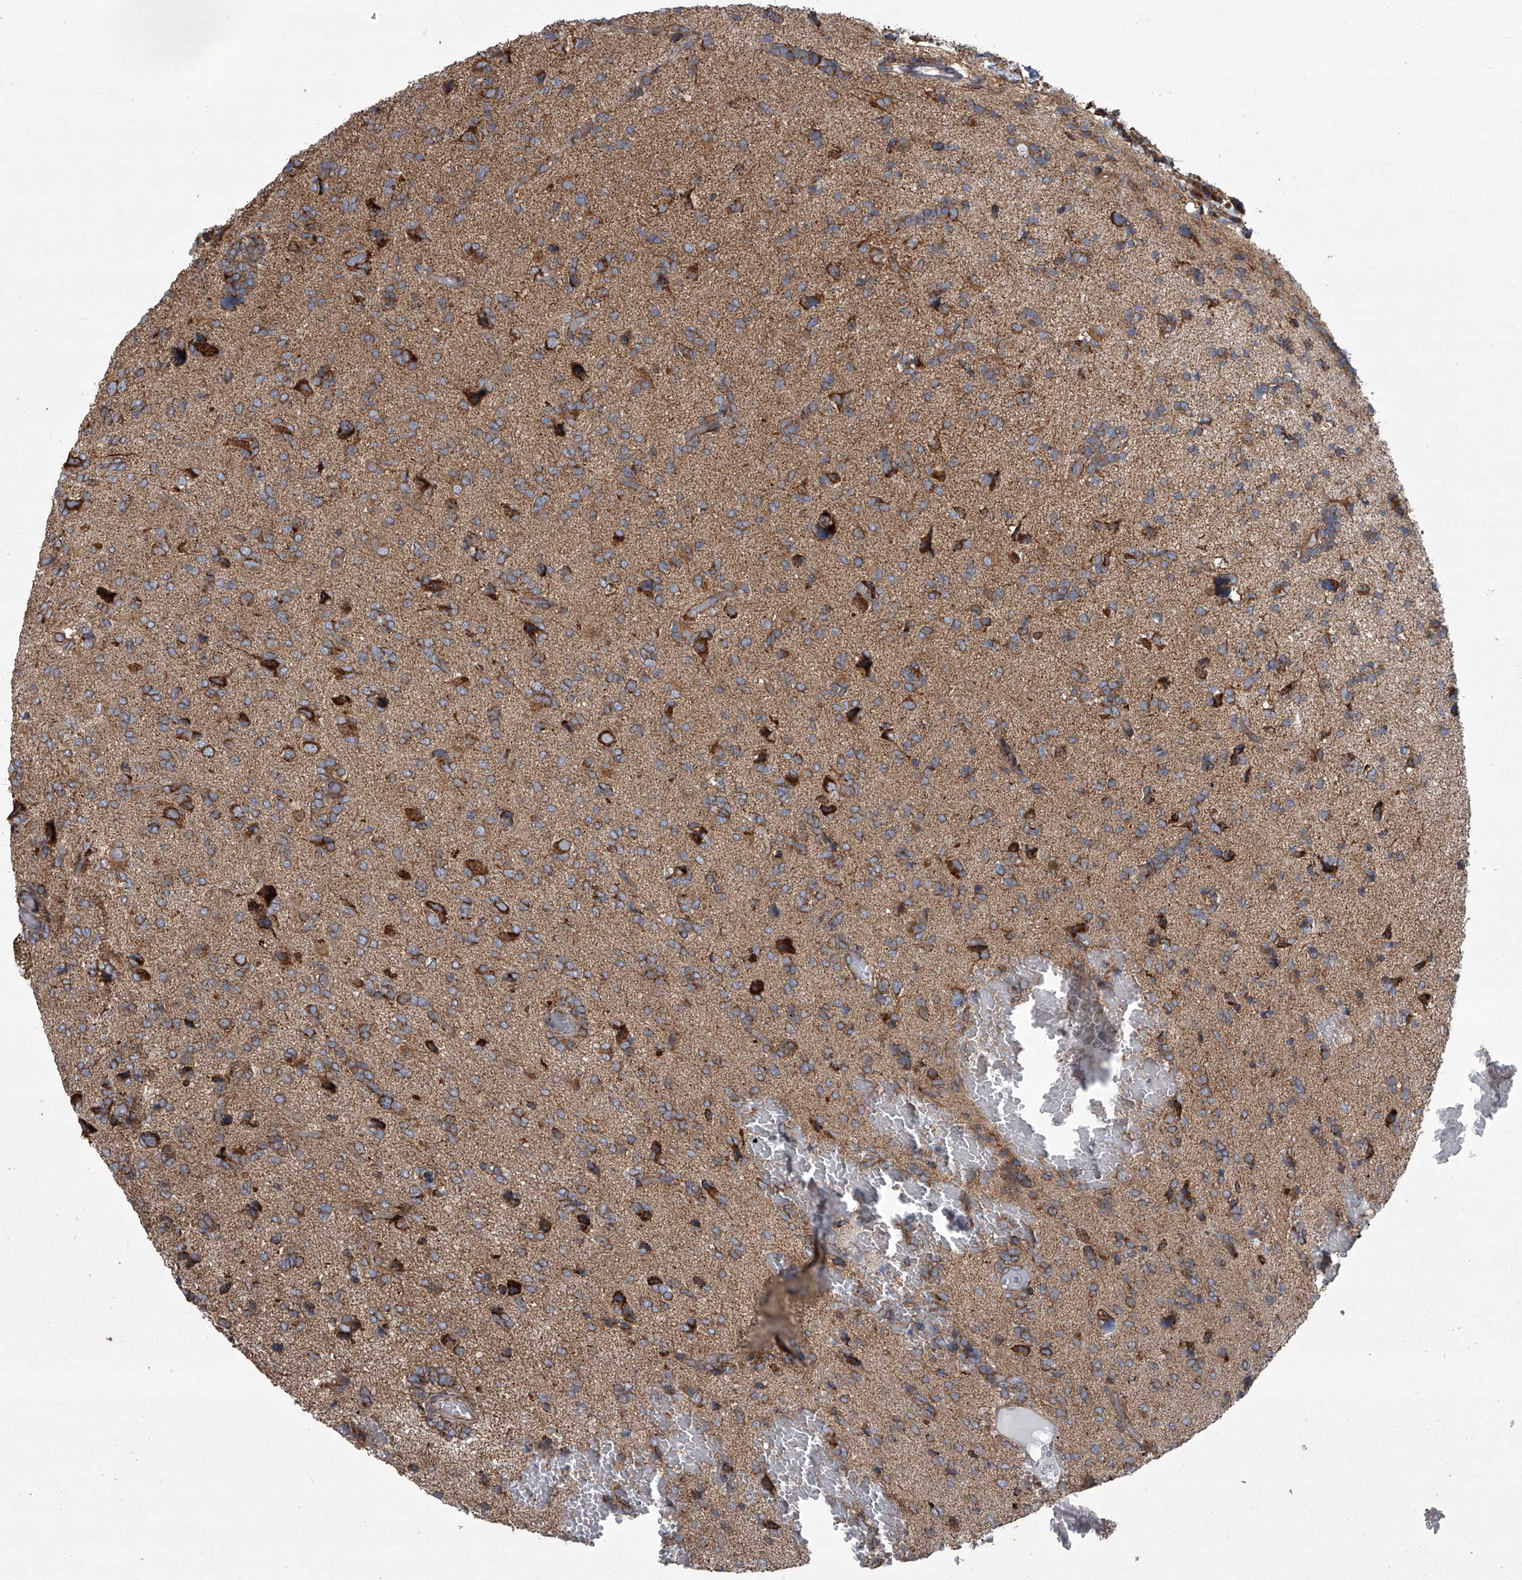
{"staining": {"intensity": "moderate", "quantity": ">75%", "location": "cytoplasmic/membranous"}, "tissue": "glioma", "cell_type": "Tumor cells", "image_type": "cancer", "snomed": [{"axis": "morphology", "description": "Glioma, malignant, High grade"}, {"axis": "topography", "description": "Brain"}], "caption": "DAB immunohistochemical staining of malignant high-grade glioma reveals moderate cytoplasmic/membranous protein staining in approximately >75% of tumor cells. Using DAB (3,3'-diaminobenzidine) (brown) and hematoxylin (blue) stains, captured at high magnification using brightfield microscopy.", "gene": "ZC3H15", "patient": {"sex": "female", "age": 59}}